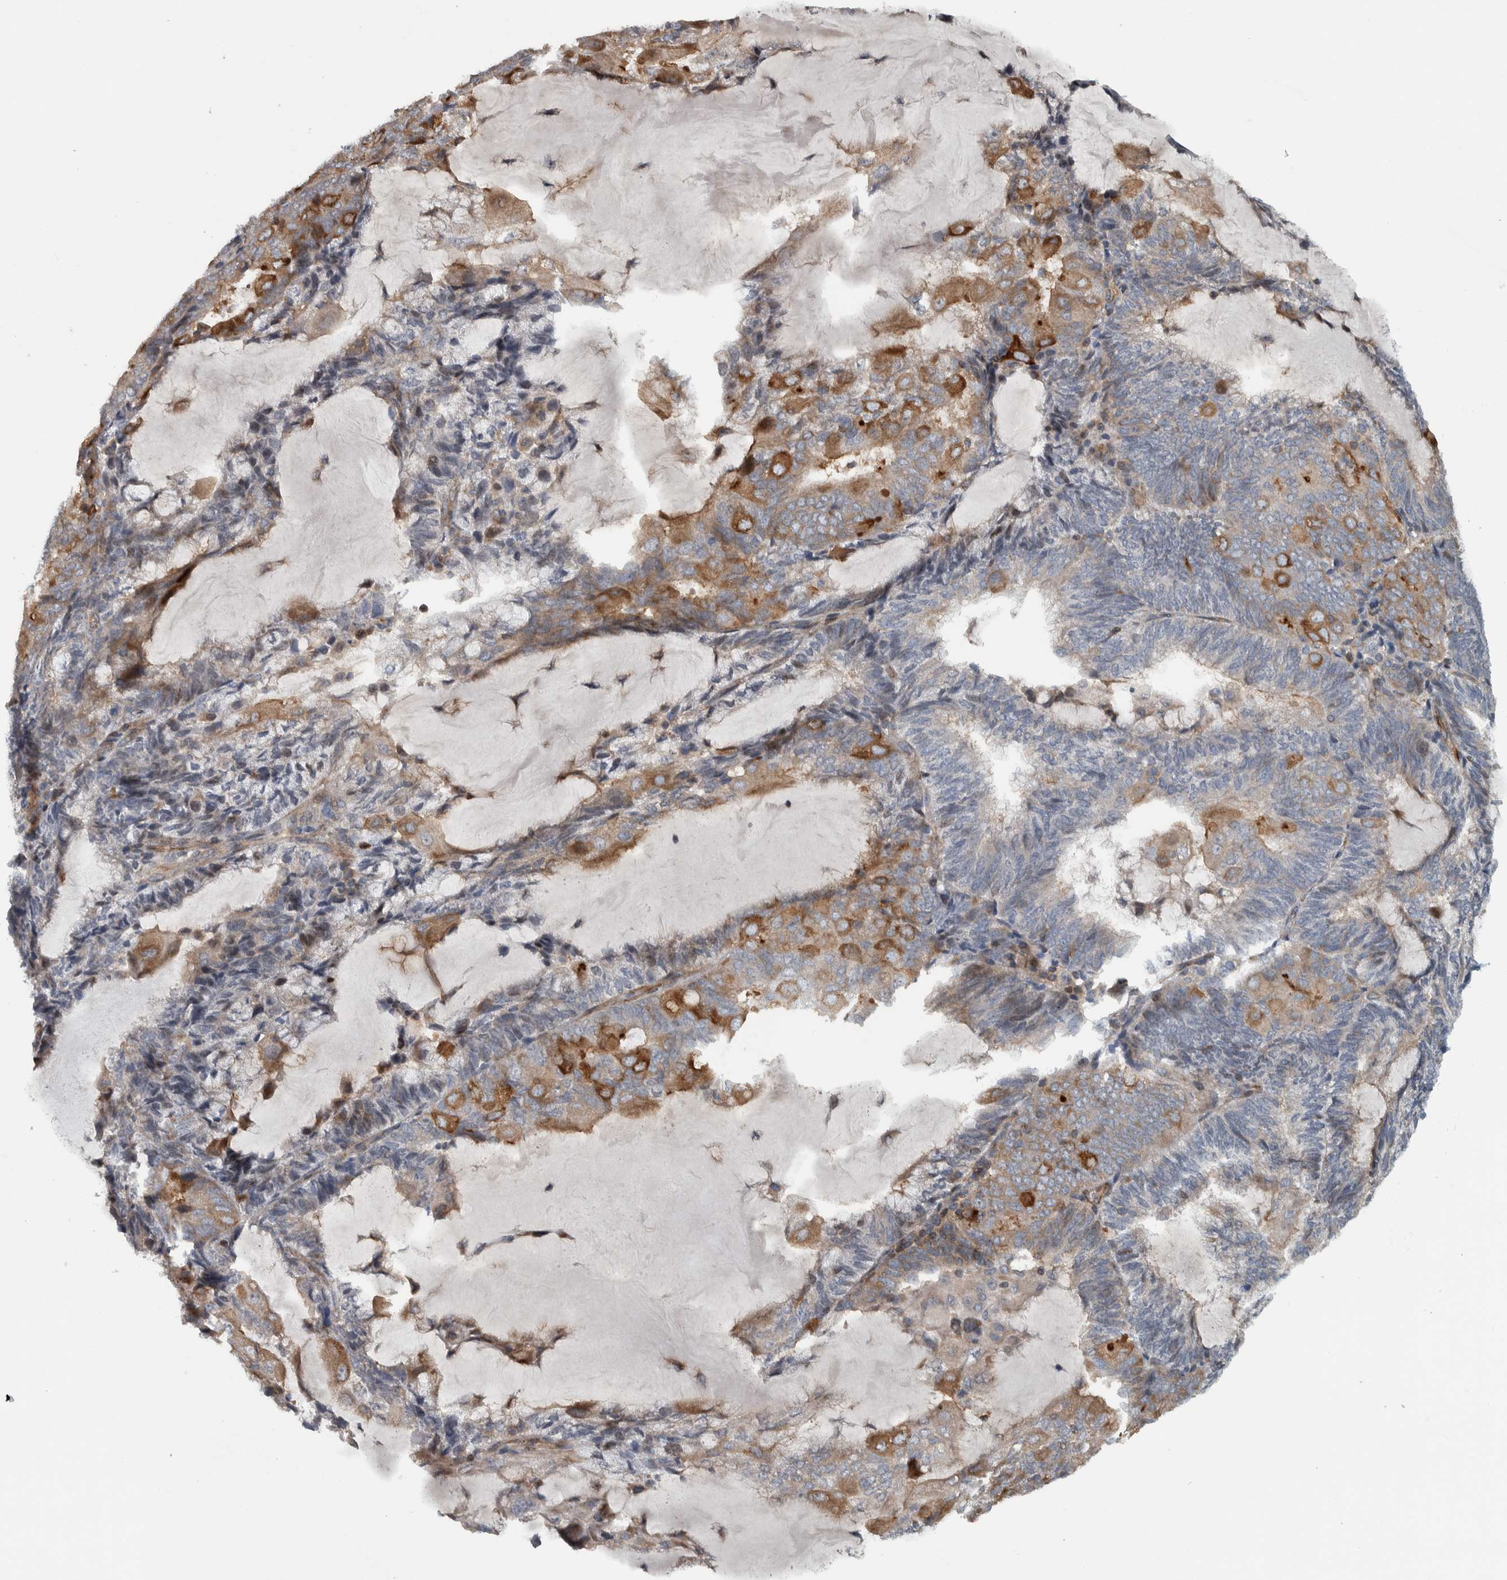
{"staining": {"intensity": "moderate", "quantity": "25%-75%", "location": "cytoplasmic/membranous"}, "tissue": "endometrial cancer", "cell_type": "Tumor cells", "image_type": "cancer", "snomed": [{"axis": "morphology", "description": "Adenocarcinoma, NOS"}, {"axis": "topography", "description": "Endometrium"}], "caption": "This image displays immunohistochemistry staining of human endometrial cancer, with medium moderate cytoplasmic/membranous staining in approximately 25%-75% of tumor cells.", "gene": "BAIAP2L1", "patient": {"sex": "female", "age": 81}}